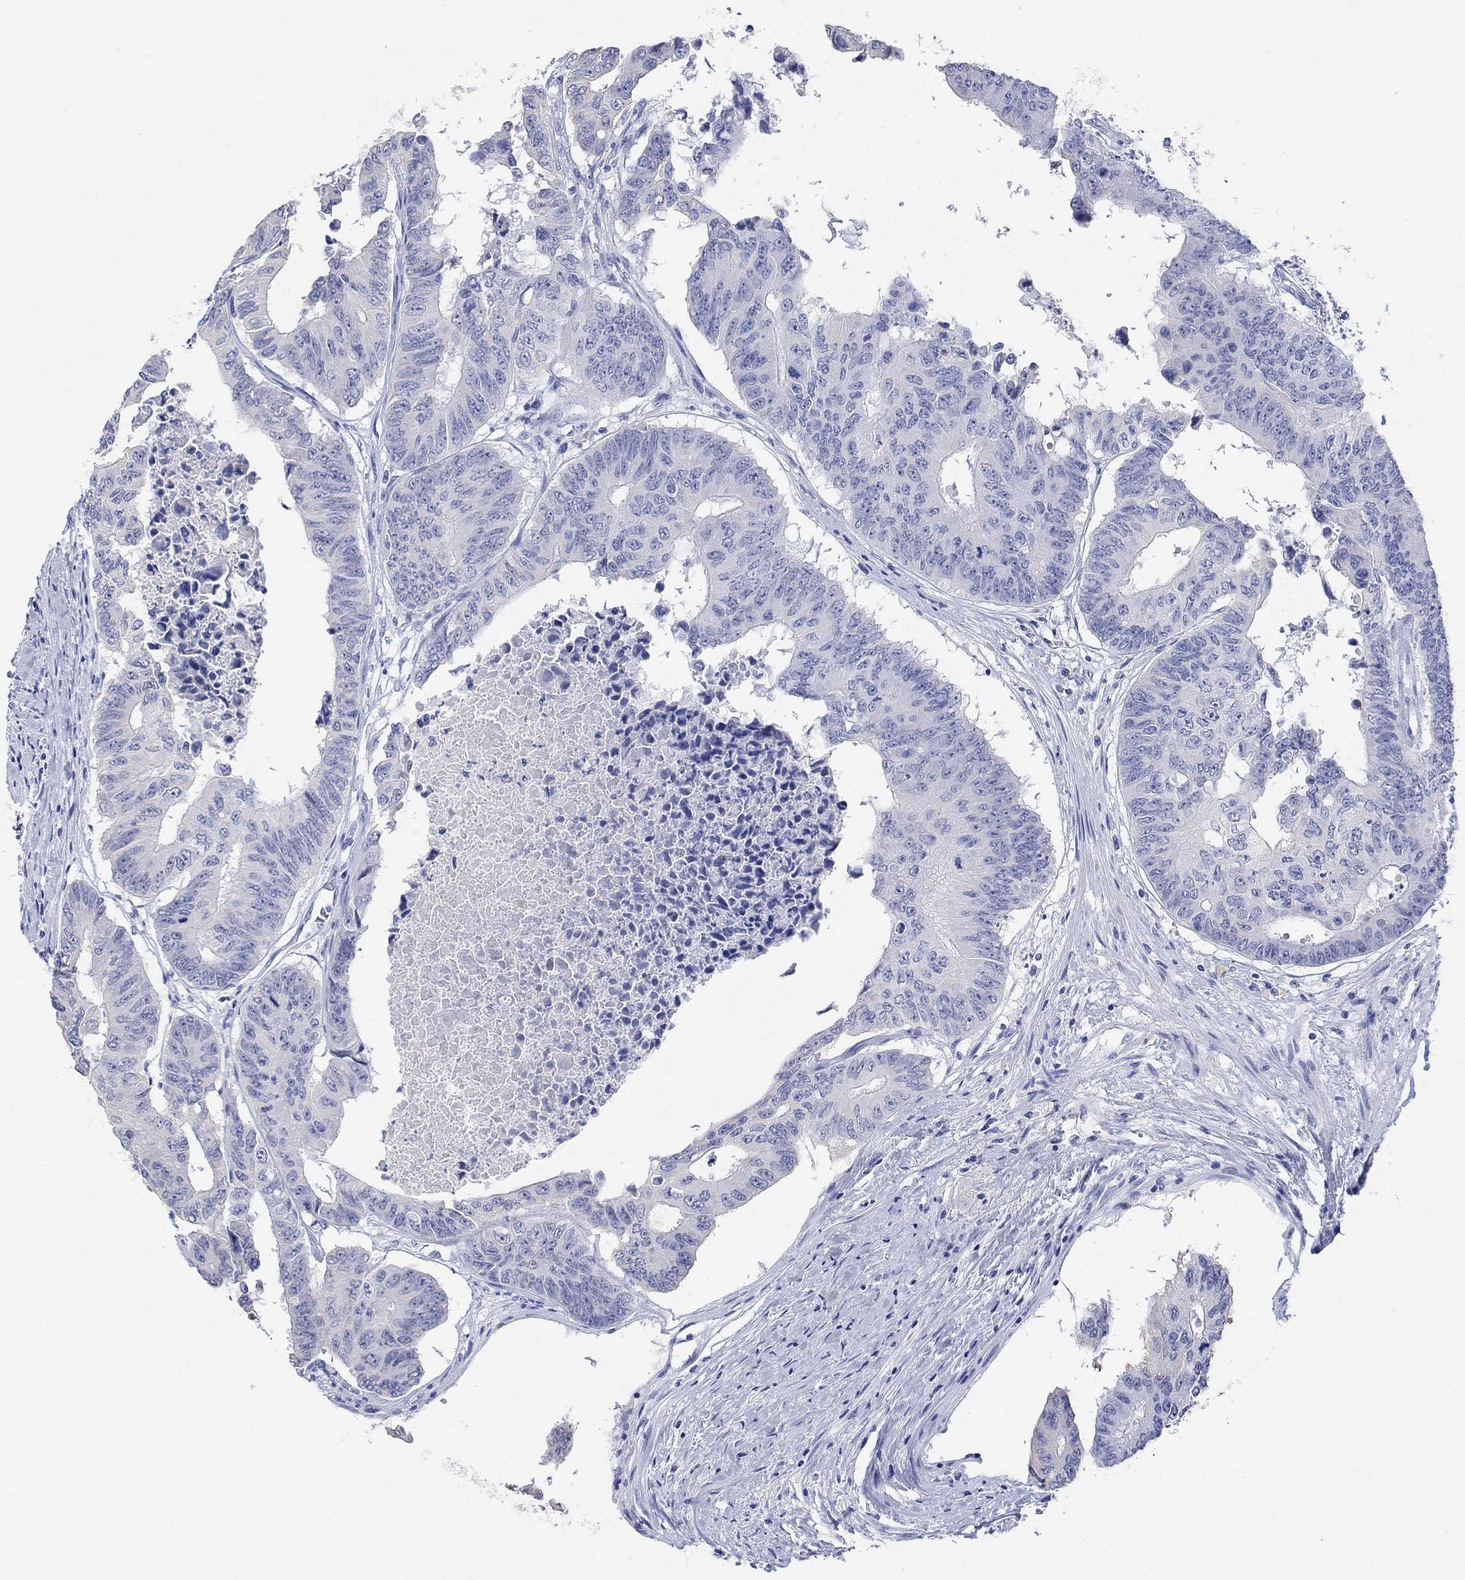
{"staining": {"intensity": "negative", "quantity": "none", "location": "none"}, "tissue": "colorectal cancer", "cell_type": "Tumor cells", "image_type": "cancer", "snomed": [{"axis": "morphology", "description": "Adenocarcinoma, NOS"}, {"axis": "topography", "description": "Rectum"}], "caption": "Human colorectal cancer (adenocarcinoma) stained for a protein using immunohistochemistry (IHC) displays no expression in tumor cells.", "gene": "TYR", "patient": {"sex": "male", "age": 59}}